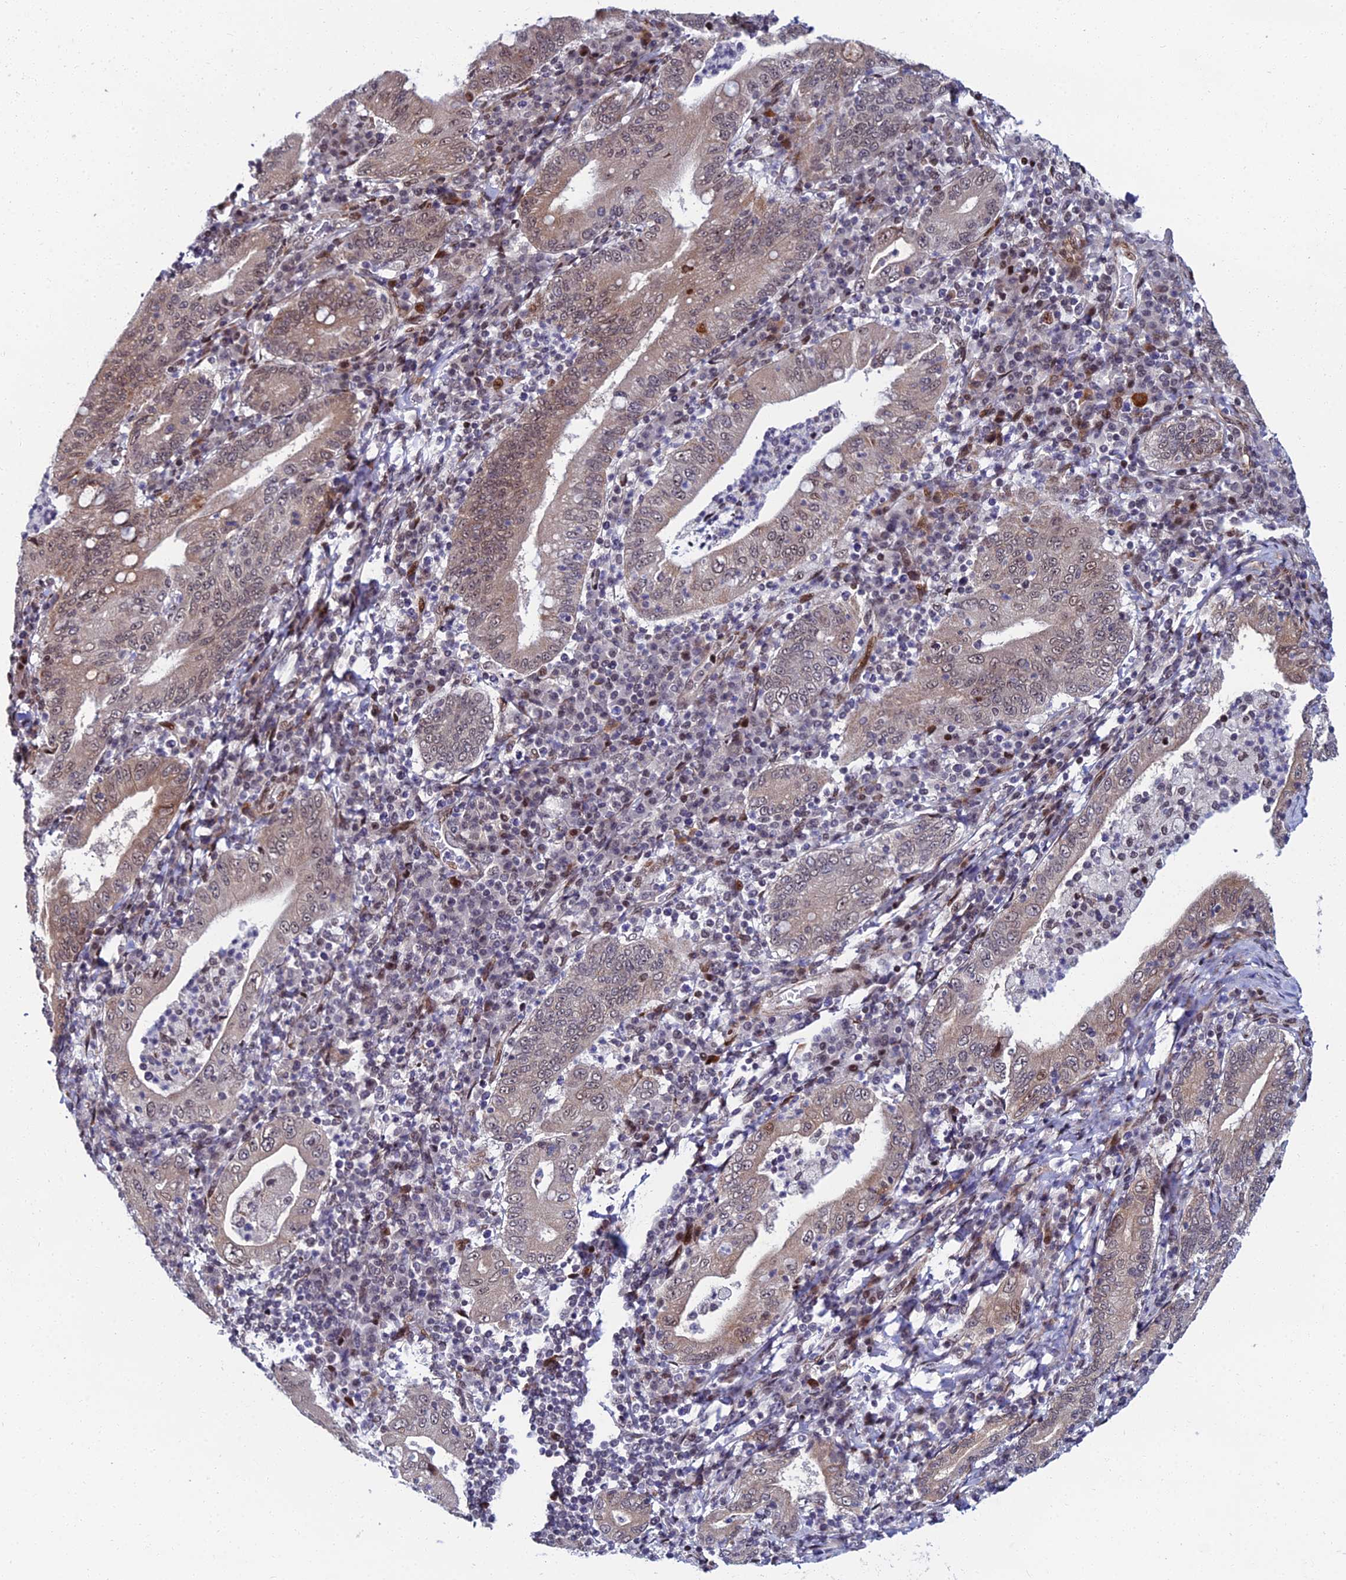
{"staining": {"intensity": "weak", "quantity": ">75%", "location": "cytoplasmic/membranous,nuclear"}, "tissue": "stomach cancer", "cell_type": "Tumor cells", "image_type": "cancer", "snomed": [{"axis": "morphology", "description": "Normal tissue, NOS"}, {"axis": "morphology", "description": "Adenocarcinoma, NOS"}, {"axis": "topography", "description": "Esophagus"}, {"axis": "topography", "description": "Stomach, upper"}, {"axis": "topography", "description": "Peripheral nerve tissue"}], "caption": "About >75% of tumor cells in adenocarcinoma (stomach) exhibit weak cytoplasmic/membranous and nuclear protein staining as visualized by brown immunohistochemical staining.", "gene": "ZNF668", "patient": {"sex": "male", "age": 62}}